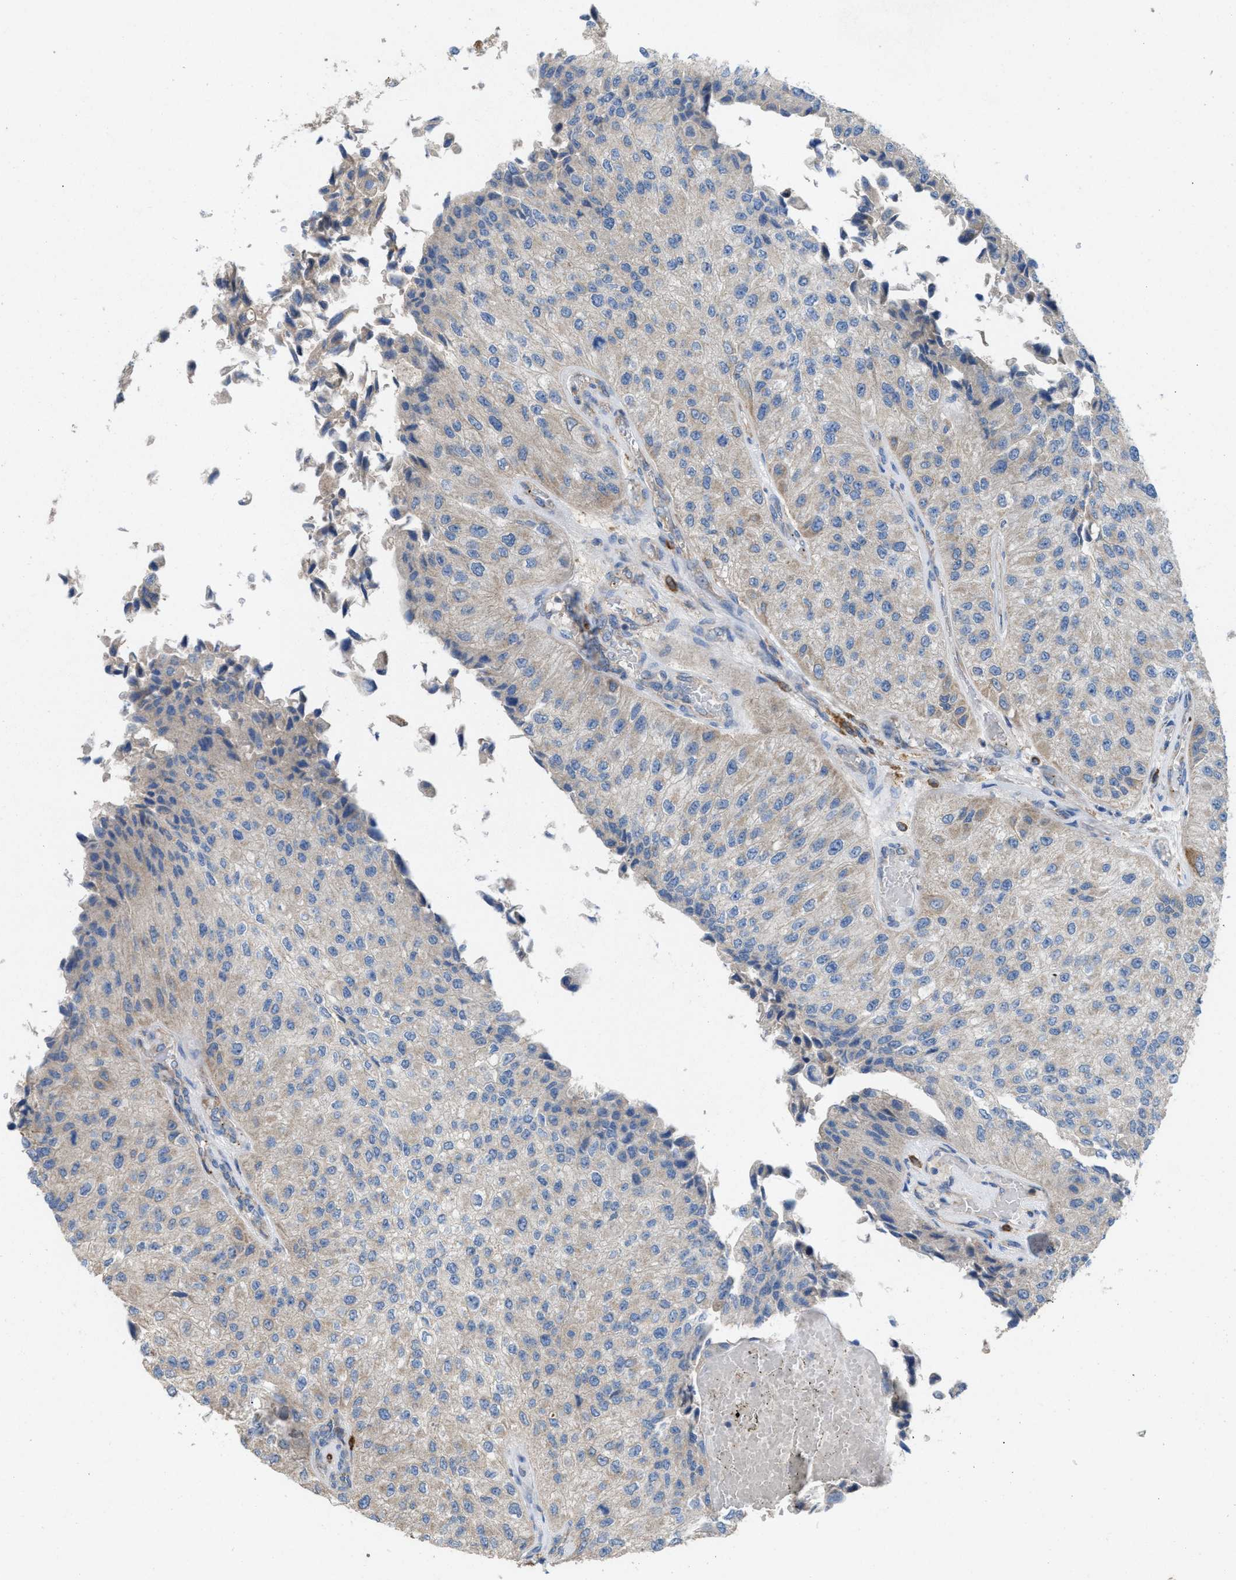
{"staining": {"intensity": "weak", "quantity": "<25%", "location": "cytoplasmic/membranous"}, "tissue": "urothelial cancer", "cell_type": "Tumor cells", "image_type": "cancer", "snomed": [{"axis": "morphology", "description": "Urothelial carcinoma, High grade"}, {"axis": "topography", "description": "Kidney"}, {"axis": "topography", "description": "Urinary bladder"}], "caption": "A micrograph of human urothelial cancer is negative for staining in tumor cells. (DAB immunohistochemistry (IHC) with hematoxylin counter stain).", "gene": "DYNC2I1", "patient": {"sex": "male", "age": 77}}